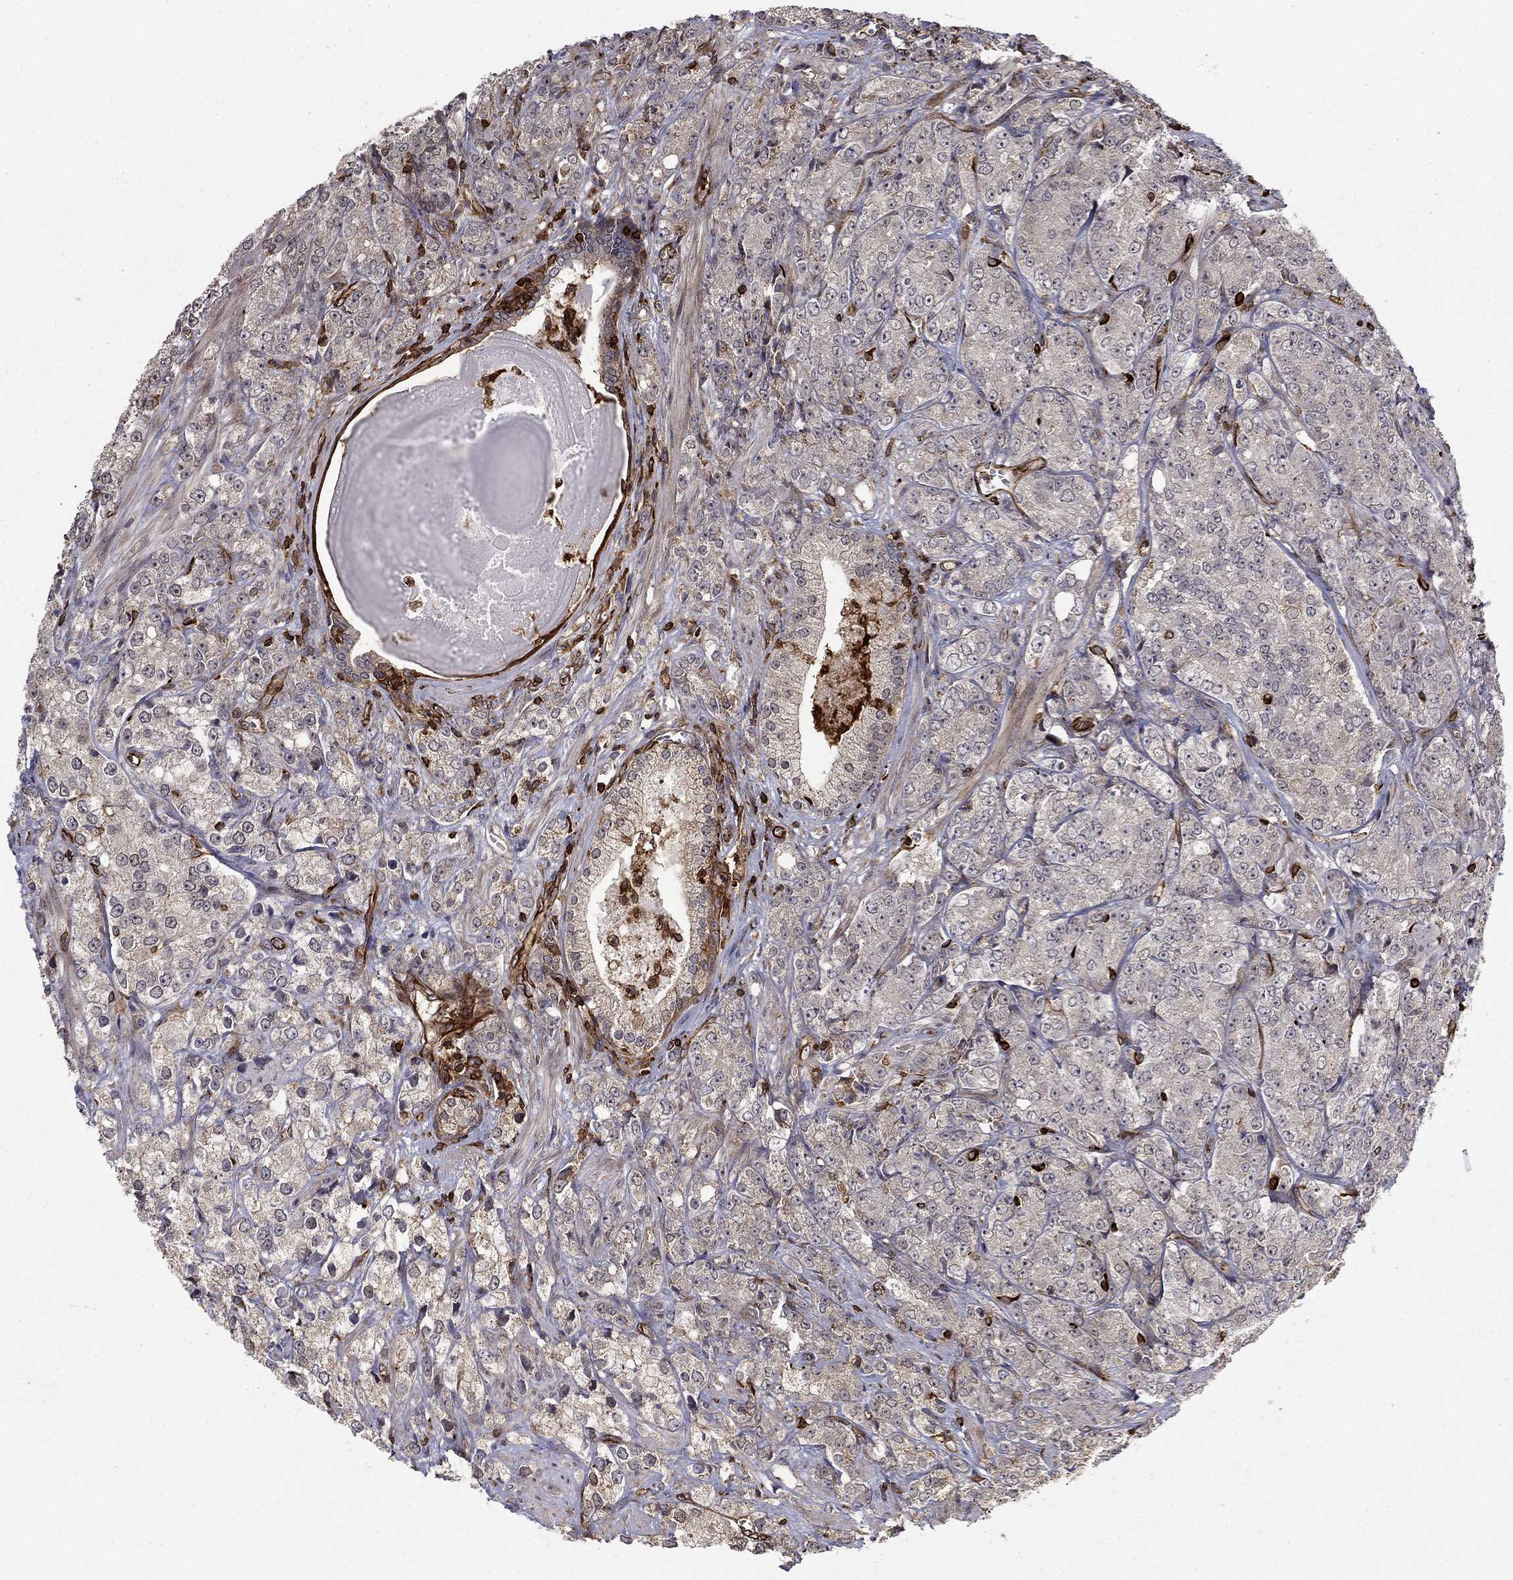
{"staining": {"intensity": "negative", "quantity": "none", "location": "none"}, "tissue": "prostate cancer", "cell_type": "Tumor cells", "image_type": "cancer", "snomed": [{"axis": "morphology", "description": "Adenocarcinoma, NOS"}, {"axis": "topography", "description": "Prostate and seminal vesicle, NOS"}, {"axis": "topography", "description": "Prostate"}], "caption": "Tumor cells show no significant protein staining in prostate cancer (adenocarcinoma).", "gene": "ADM", "patient": {"sex": "male", "age": 68}}